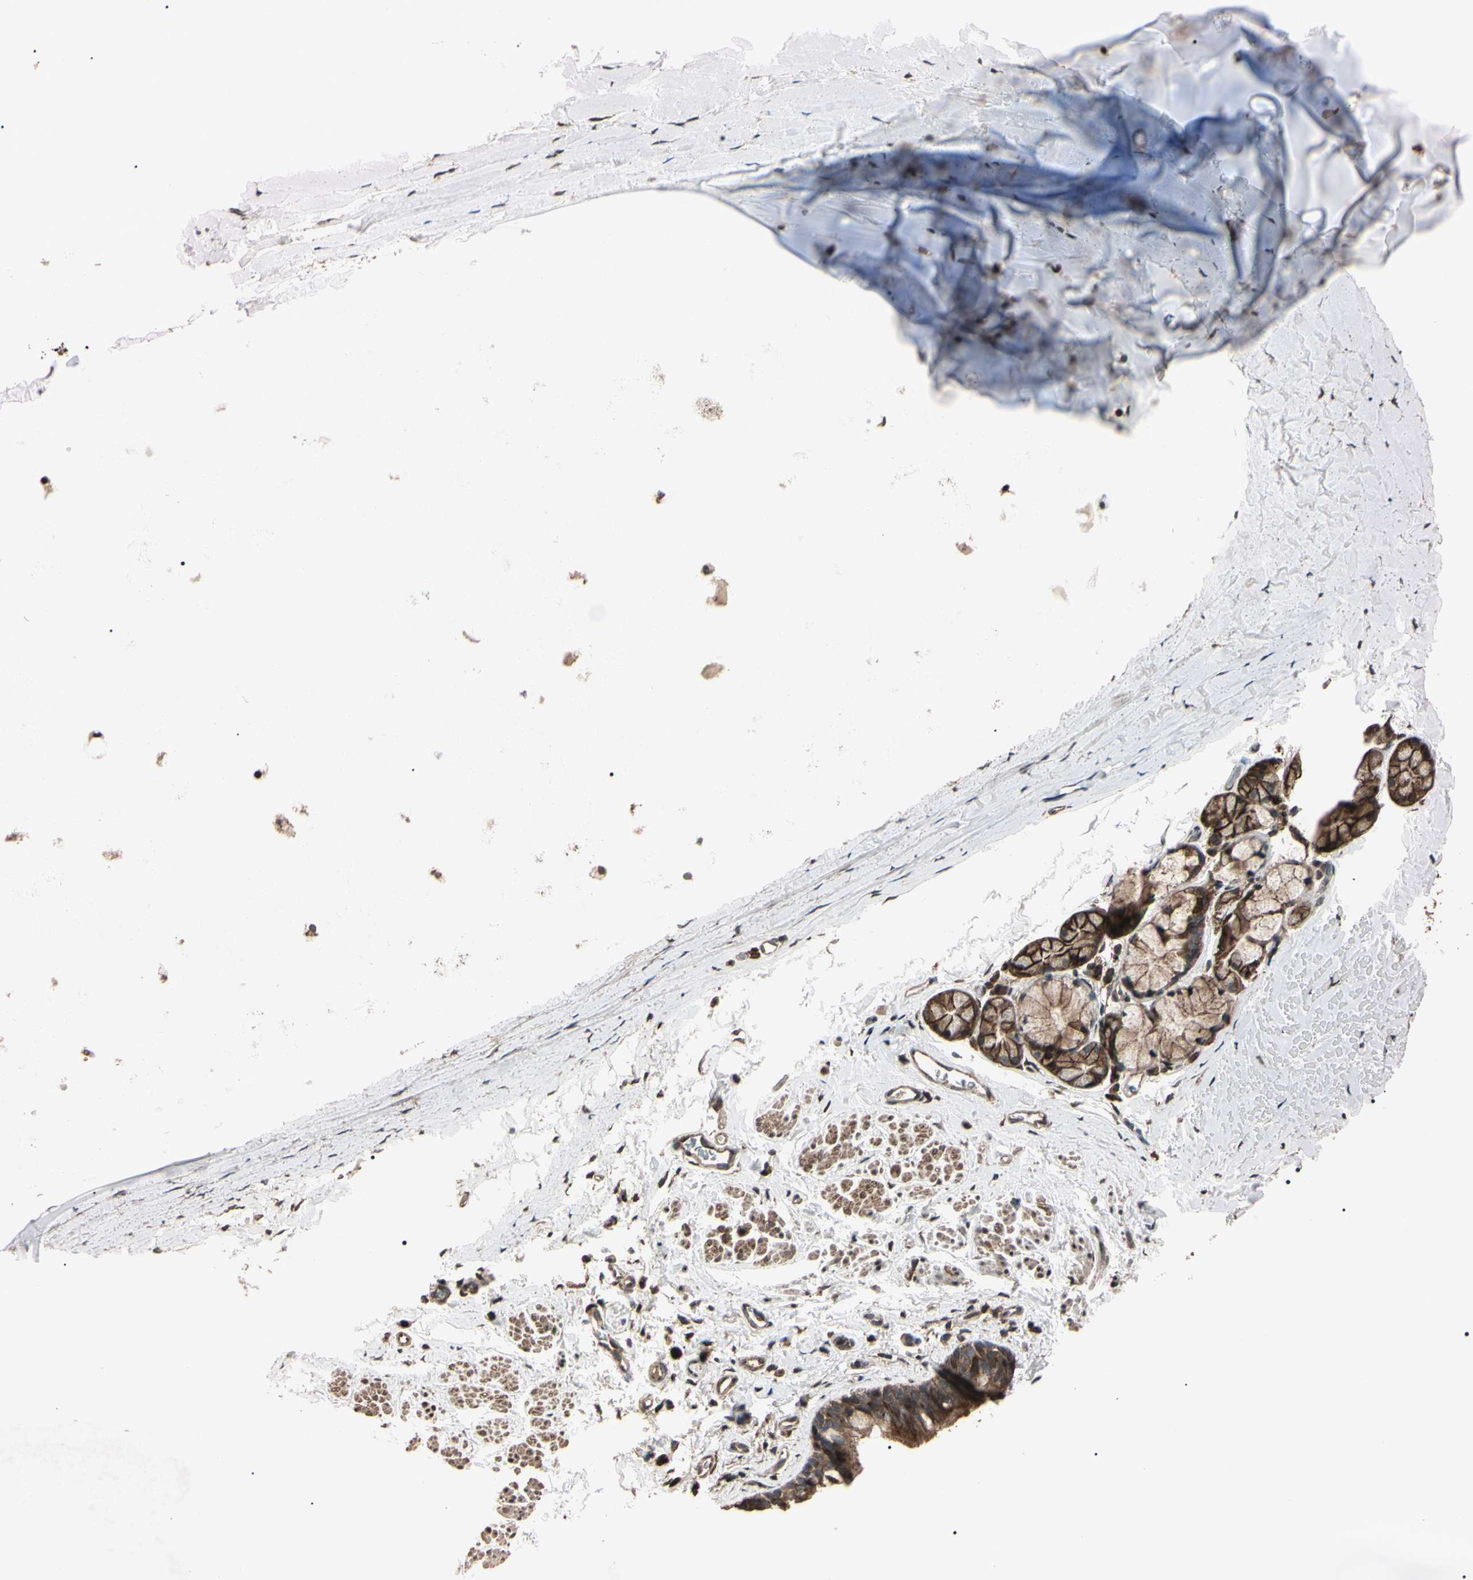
{"staining": {"intensity": "moderate", "quantity": ">75%", "location": "cytoplasmic/membranous"}, "tissue": "bronchus", "cell_type": "Respiratory epithelial cells", "image_type": "normal", "snomed": [{"axis": "morphology", "description": "Normal tissue, NOS"}, {"axis": "morphology", "description": "Malignant melanoma, Metastatic site"}, {"axis": "topography", "description": "Bronchus"}, {"axis": "topography", "description": "Lung"}], "caption": "A micrograph of human bronchus stained for a protein shows moderate cytoplasmic/membranous brown staining in respiratory epithelial cells. (Stains: DAB in brown, nuclei in blue, Microscopy: brightfield microscopy at high magnification).", "gene": "TNFRSF1A", "patient": {"sex": "male", "age": 64}}